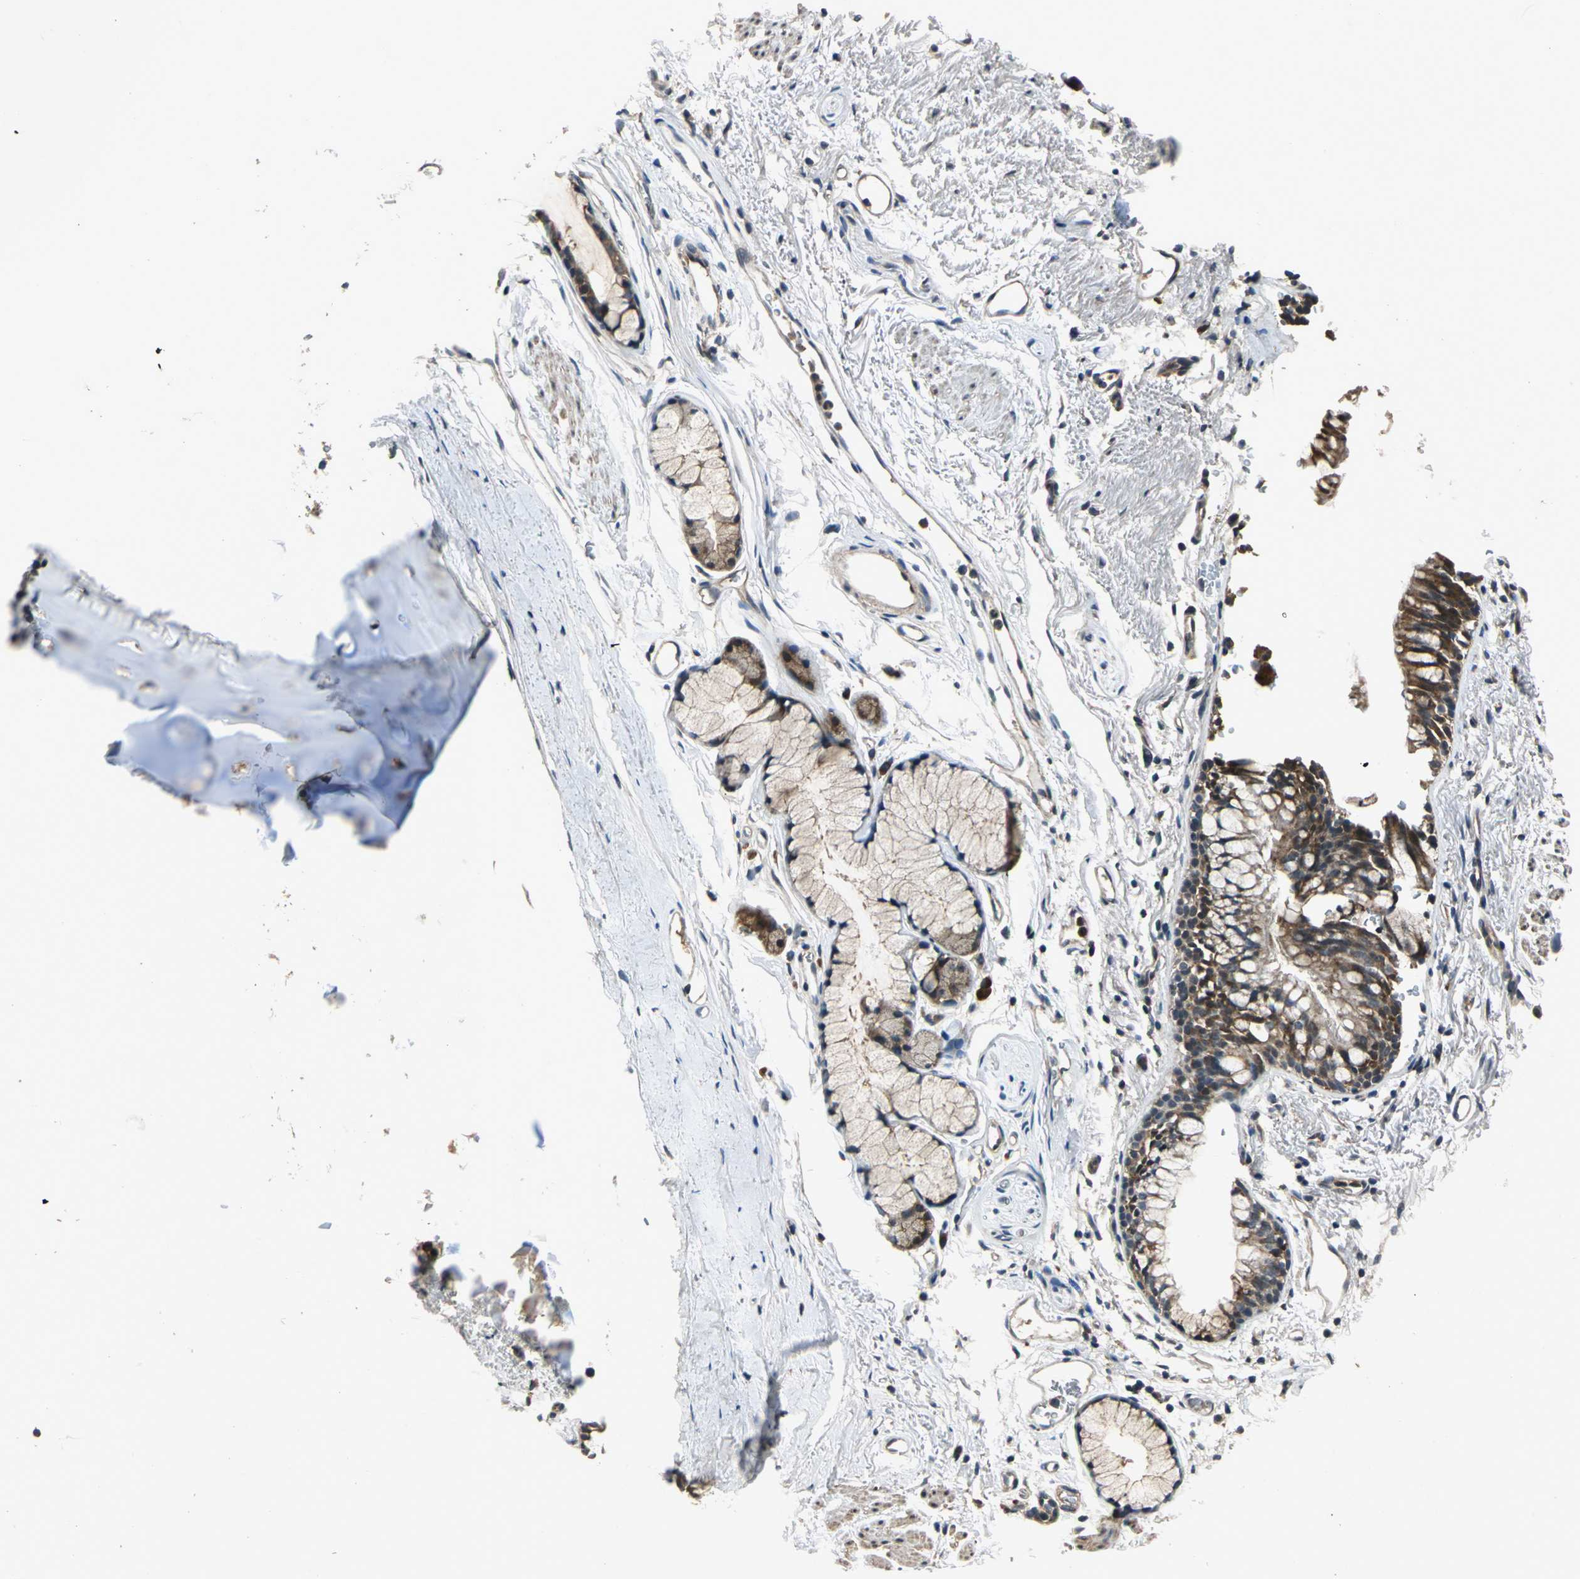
{"staining": {"intensity": "strong", "quantity": ">75%", "location": "cytoplasmic/membranous,nuclear"}, "tissue": "bronchus", "cell_type": "Respiratory epithelial cells", "image_type": "normal", "snomed": [{"axis": "morphology", "description": "Normal tissue, NOS"}, {"axis": "topography", "description": "Bronchus"}], "caption": "Immunohistochemical staining of normal bronchus demonstrates high levels of strong cytoplasmic/membranous,nuclear positivity in about >75% of respiratory epithelial cells.", "gene": "EIF2B2", "patient": {"sex": "female", "age": 73}}